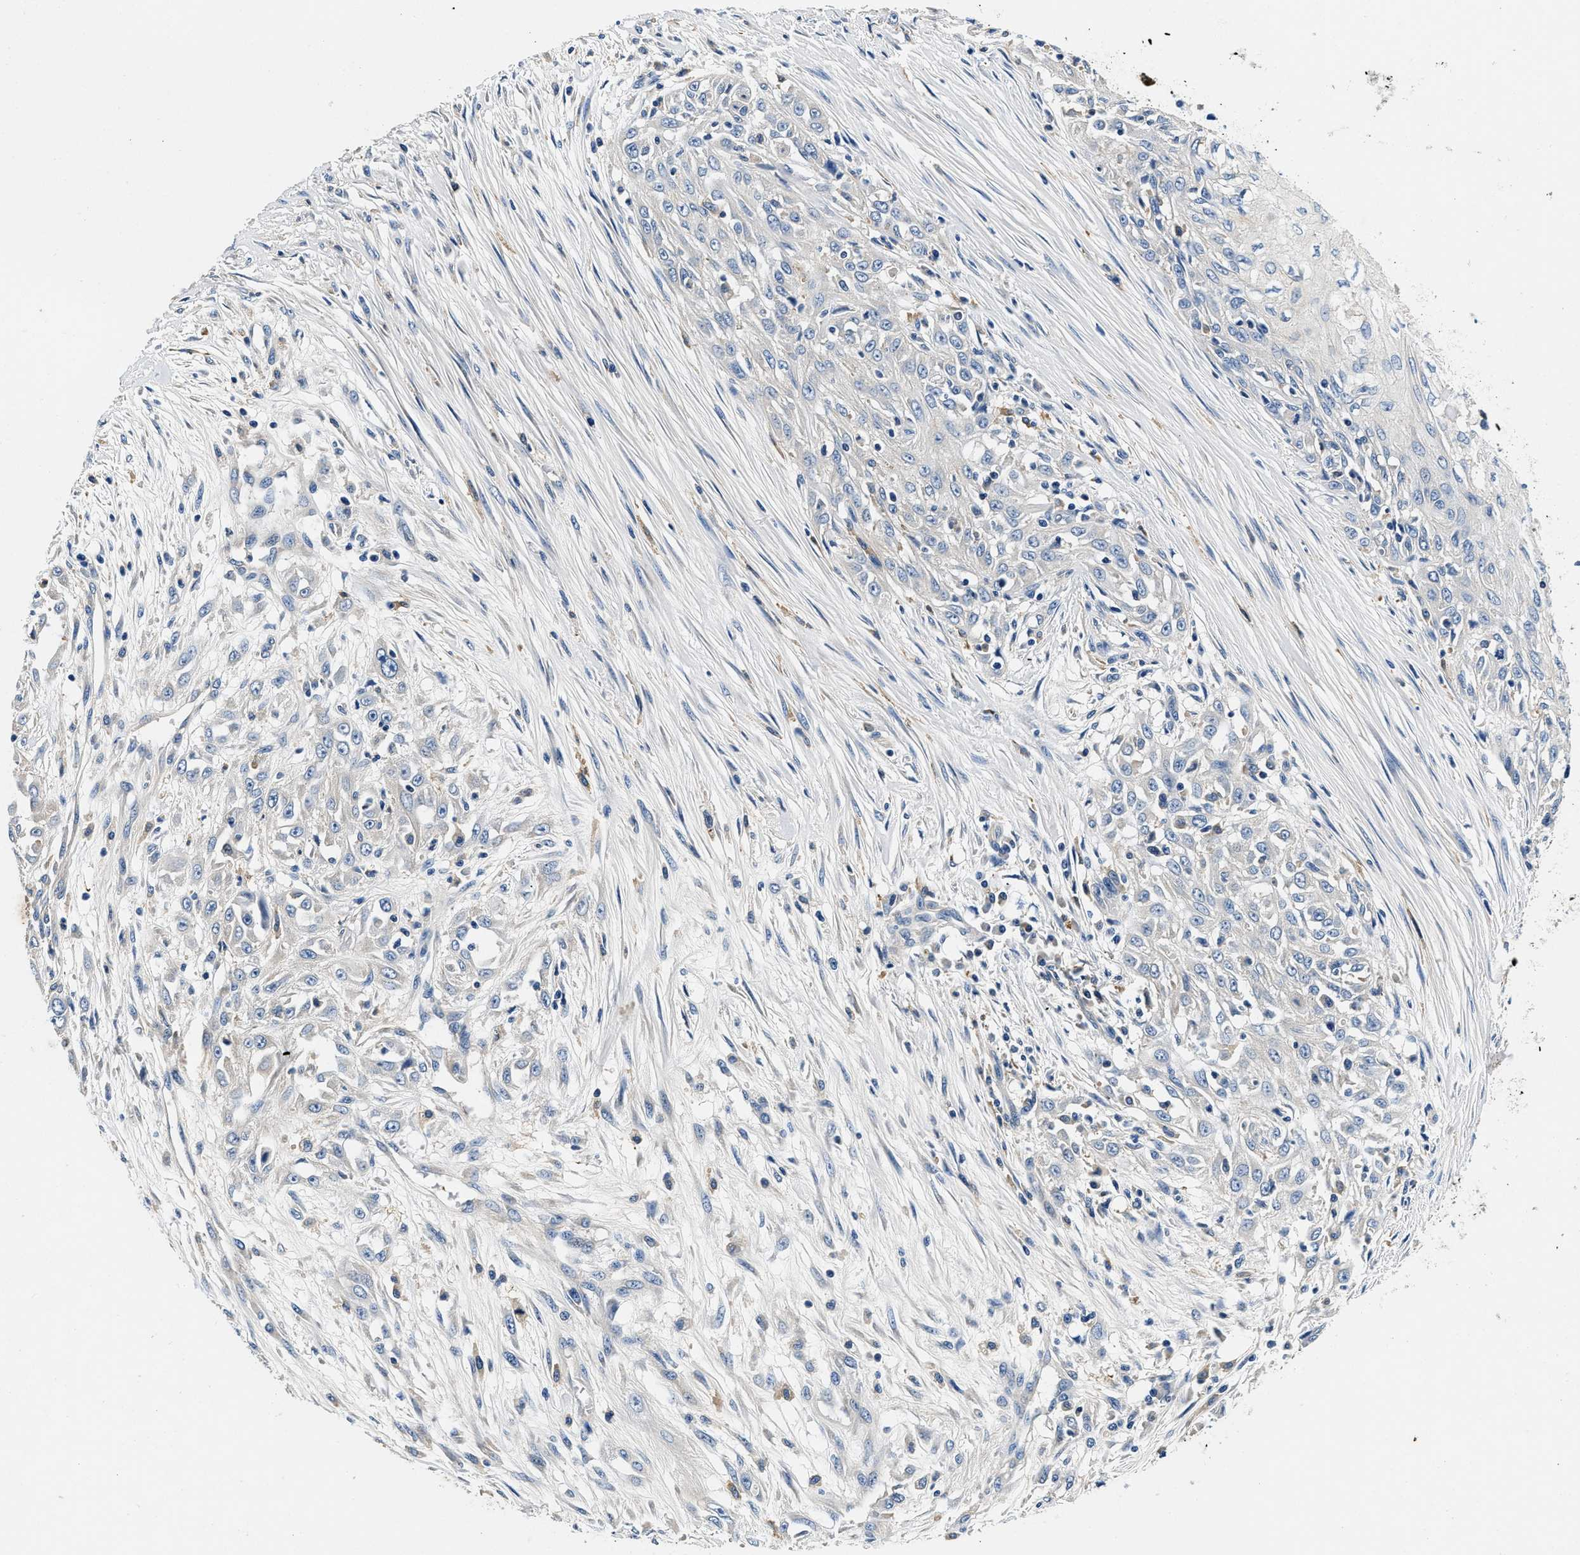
{"staining": {"intensity": "negative", "quantity": "none", "location": "none"}, "tissue": "skin cancer", "cell_type": "Tumor cells", "image_type": "cancer", "snomed": [{"axis": "morphology", "description": "Squamous cell carcinoma, NOS"}, {"axis": "morphology", "description": "Squamous cell carcinoma, metastatic, NOS"}, {"axis": "topography", "description": "Skin"}, {"axis": "topography", "description": "Lymph node"}], "caption": "Protein analysis of skin cancer (metastatic squamous cell carcinoma) shows no significant expression in tumor cells. (Stains: DAB IHC with hematoxylin counter stain, Microscopy: brightfield microscopy at high magnification).", "gene": "ZFAND3", "patient": {"sex": "male", "age": 75}}